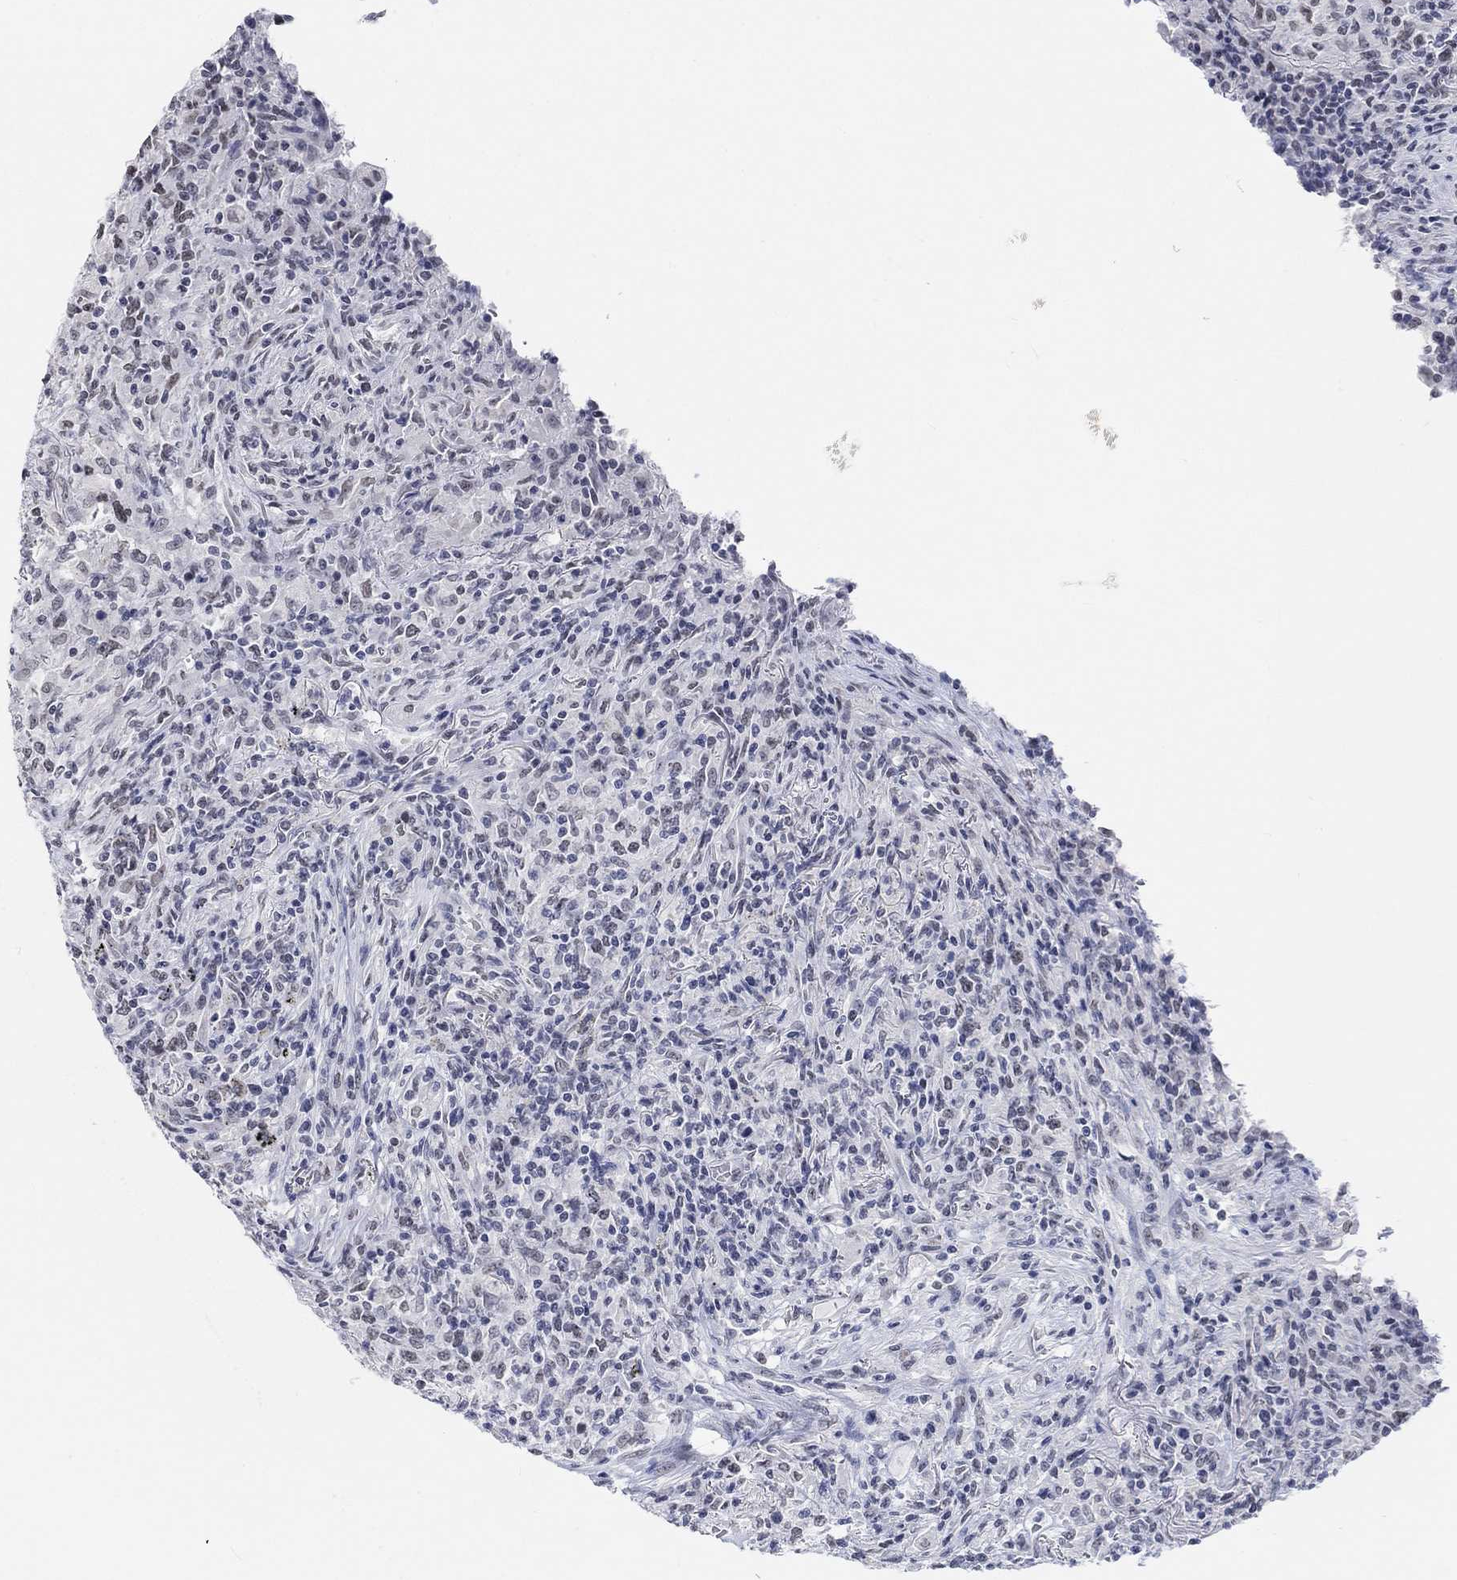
{"staining": {"intensity": "negative", "quantity": "none", "location": "none"}, "tissue": "lymphoma", "cell_type": "Tumor cells", "image_type": "cancer", "snomed": [{"axis": "morphology", "description": "Malignant lymphoma, non-Hodgkin's type, High grade"}, {"axis": "topography", "description": "Lung"}], "caption": "High magnification brightfield microscopy of lymphoma stained with DAB (brown) and counterstained with hematoxylin (blue): tumor cells show no significant expression.", "gene": "PURG", "patient": {"sex": "male", "age": 79}}